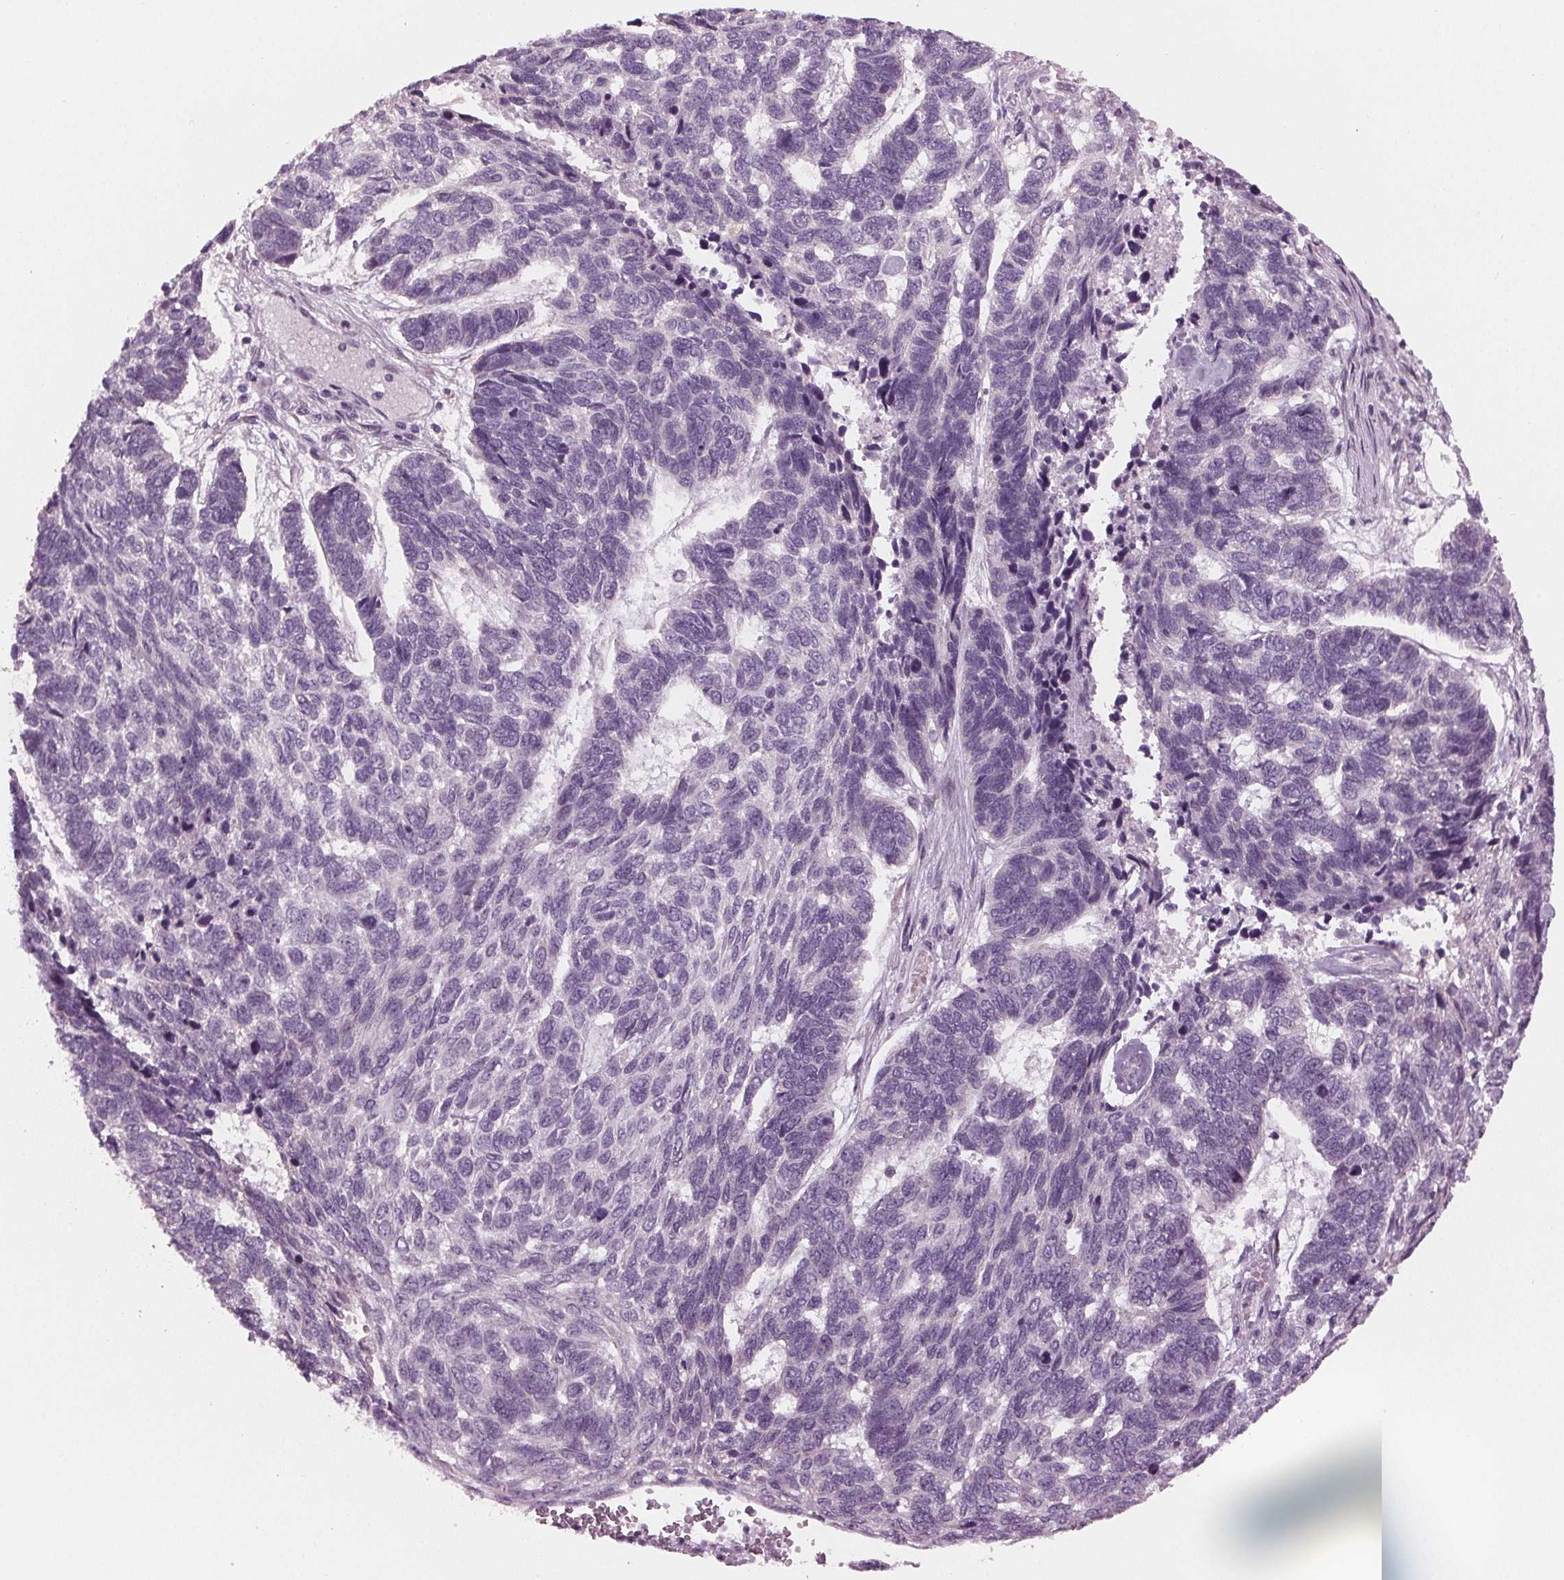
{"staining": {"intensity": "negative", "quantity": "none", "location": "none"}, "tissue": "skin cancer", "cell_type": "Tumor cells", "image_type": "cancer", "snomed": [{"axis": "morphology", "description": "Basal cell carcinoma"}, {"axis": "topography", "description": "Skin"}], "caption": "DAB immunohistochemical staining of human basal cell carcinoma (skin) demonstrates no significant expression in tumor cells. (DAB immunohistochemistry (IHC) with hematoxylin counter stain).", "gene": "PRAP1", "patient": {"sex": "female", "age": 65}}